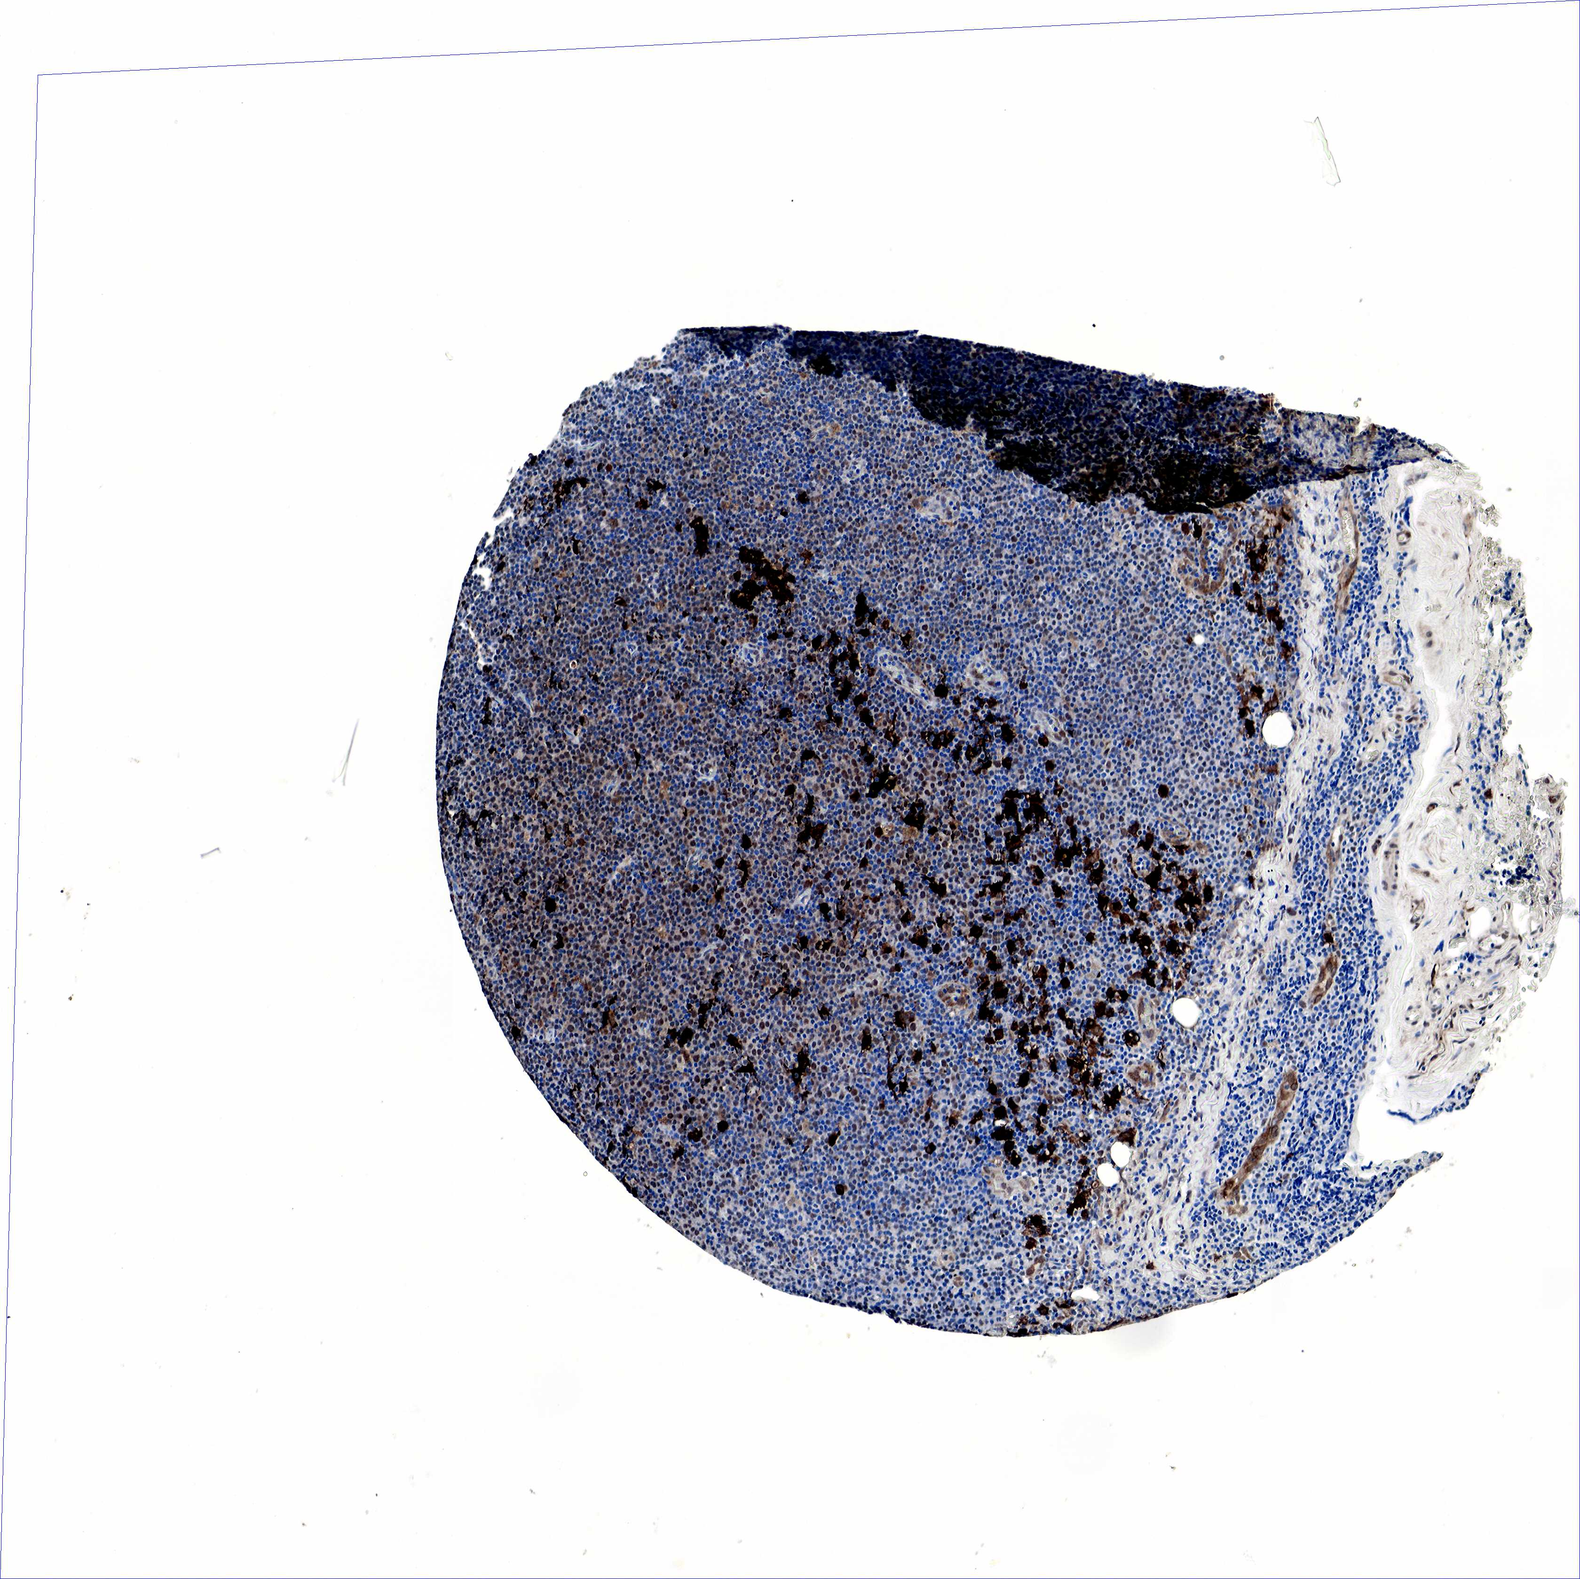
{"staining": {"intensity": "negative", "quantity": "none", "location": "none"}, "tissue": "lymphoma", "cell_type": "Tumor cells", "image_type": "cancer", "snomed": [{"axis": "morphology", "description": "Malignant lymphoma, non-Hodgkin's type, Low grade"}, {"axis": "topography", "description": "Lymph node"}], "caption": "This is an immunohistochemistry (IHC) photomicrograph of lymphoma. There is no positivity in tumor cells.", "gene": "SPIN1", "patient": {"sex": "male", "age": 57}}